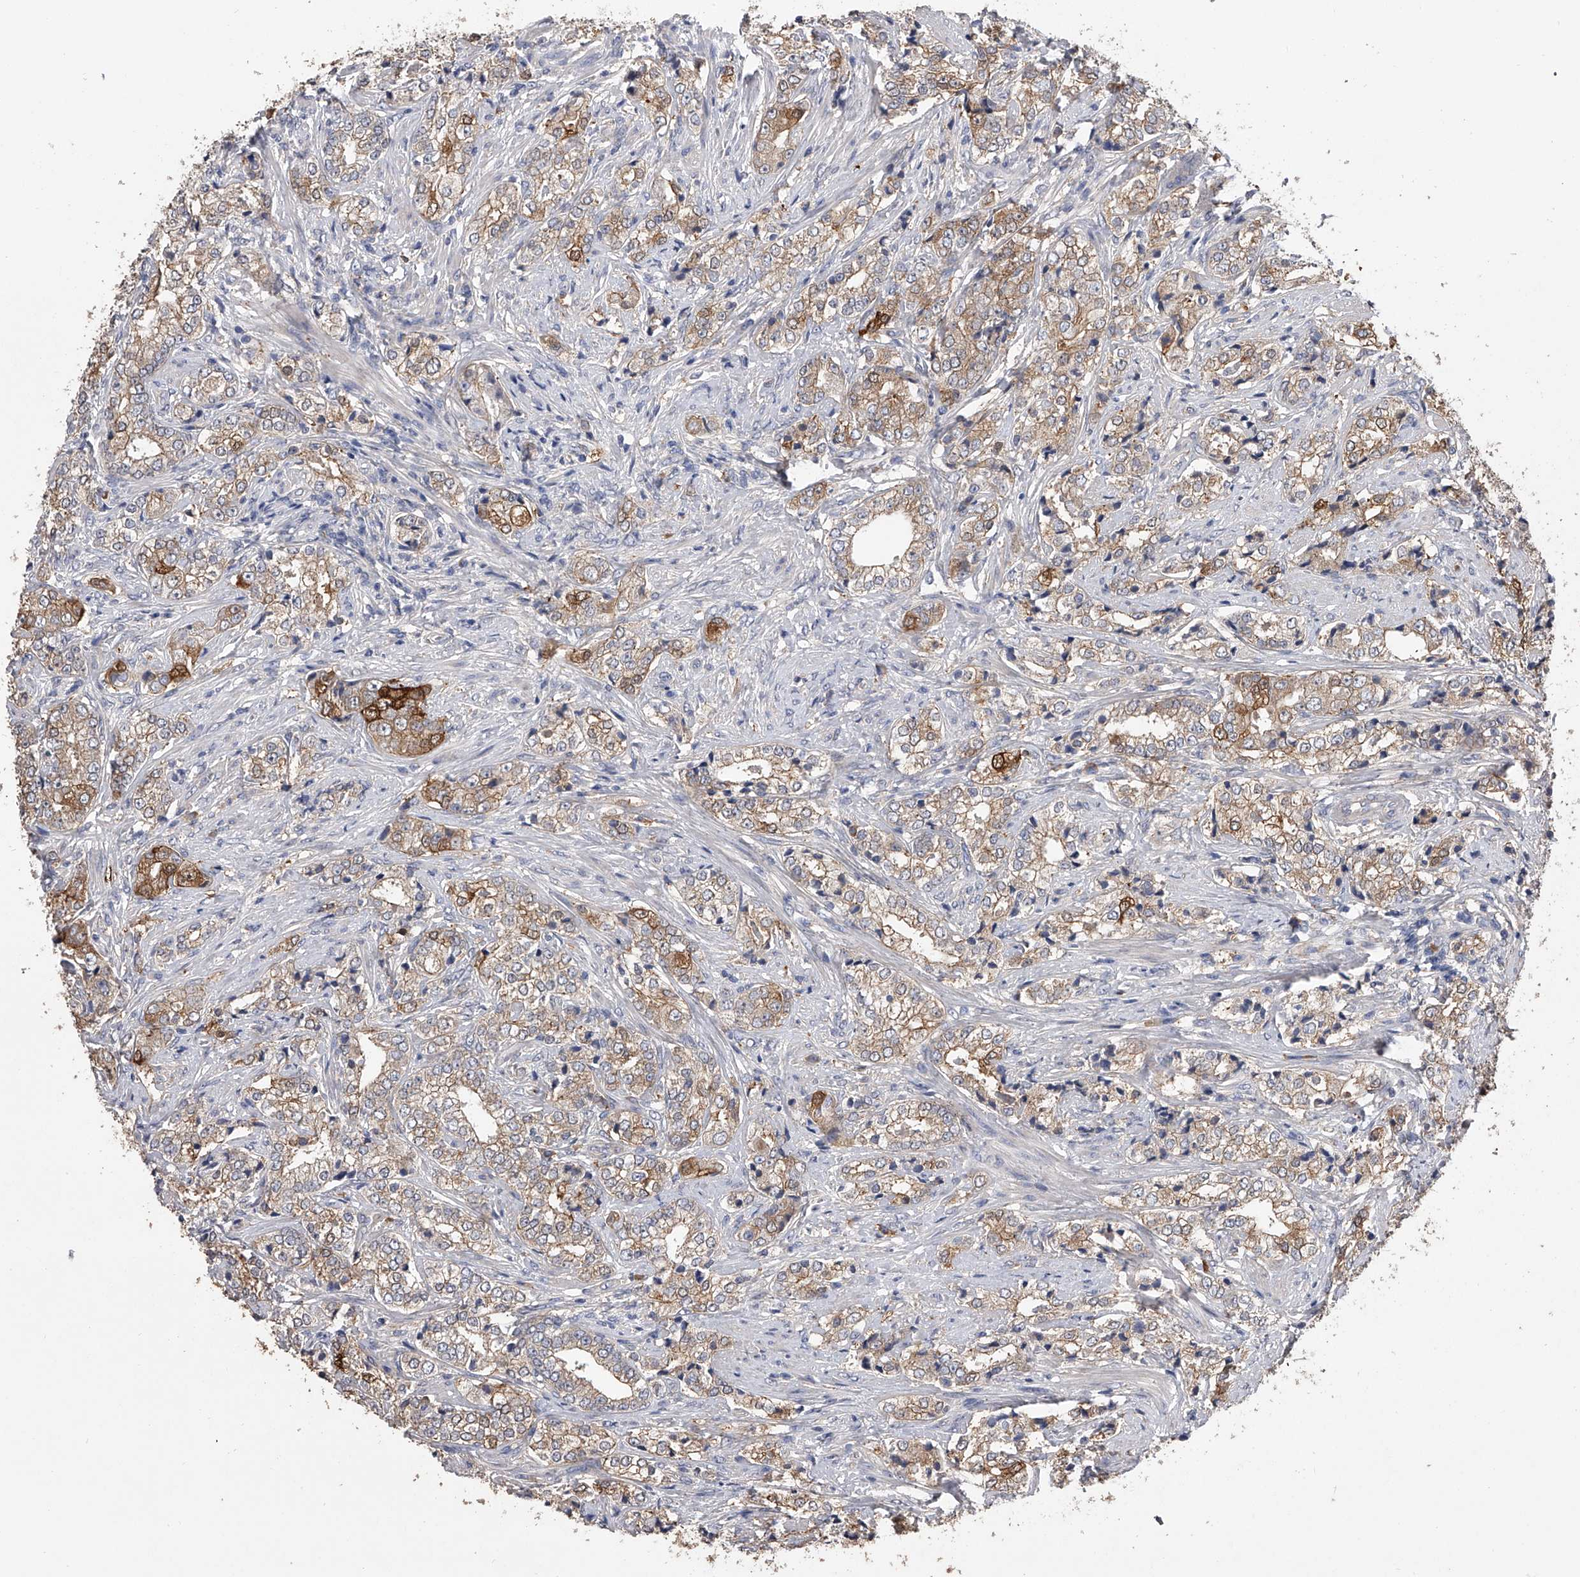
{"staining": {"intensity": "moderate", "quantity": "25%-75%", "location": "cytoplasmic/membranous"}, "tissue": "prostate cancer", "cell_type": "Tumor cells", "image_type": "cancer", "snomed": [{"axis": "morphology", "description": "Adenocarcinoma, High grade"}, {"axis": "topography", "description": "Prostate"}], "caption": "Tumor cells demonstrate moderate cytoplasmic/membranous expression in approximately 25%-75% of cells in prostate cancer.", "gene": "ZNF343", "patient": {"sex": "male", "age": 69}}